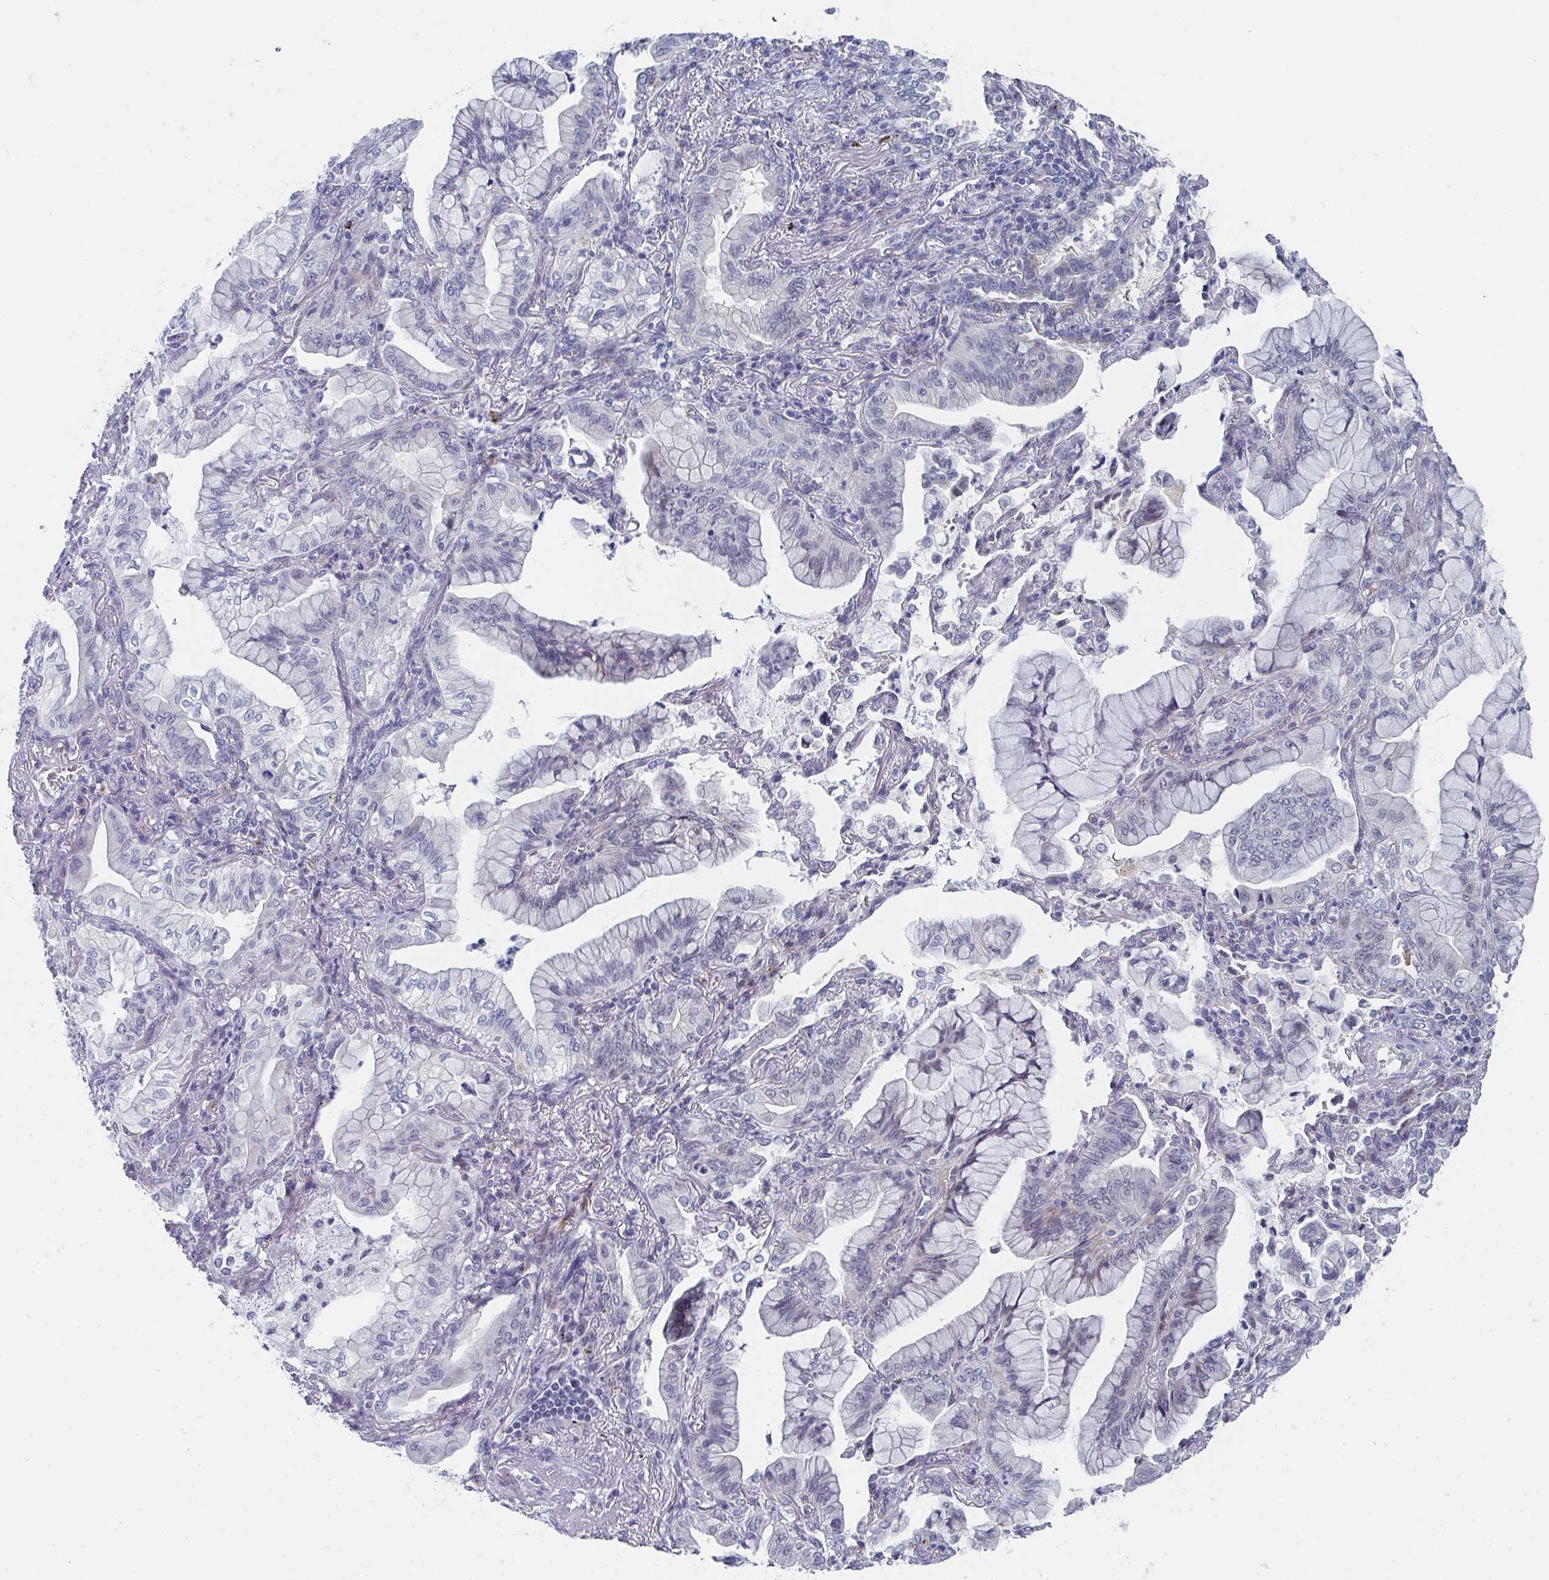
{"staining": {"intensity": "negative", "quantity": "none", "location": "none"}, "tissue": "lung cancer", "cell_type": "Tumor cells", "image_type": "cancer", "snomed": [{"axis": "morphology", "description": "Adenocarcinoma, NOS"}, {"axis": "topography", "description": "Lung"}], "caption": "The micrograph displays no staining of tumor cells in lung cancer.", "gene": "VWDE", "patient": {"sex": "male", "age": 77}}